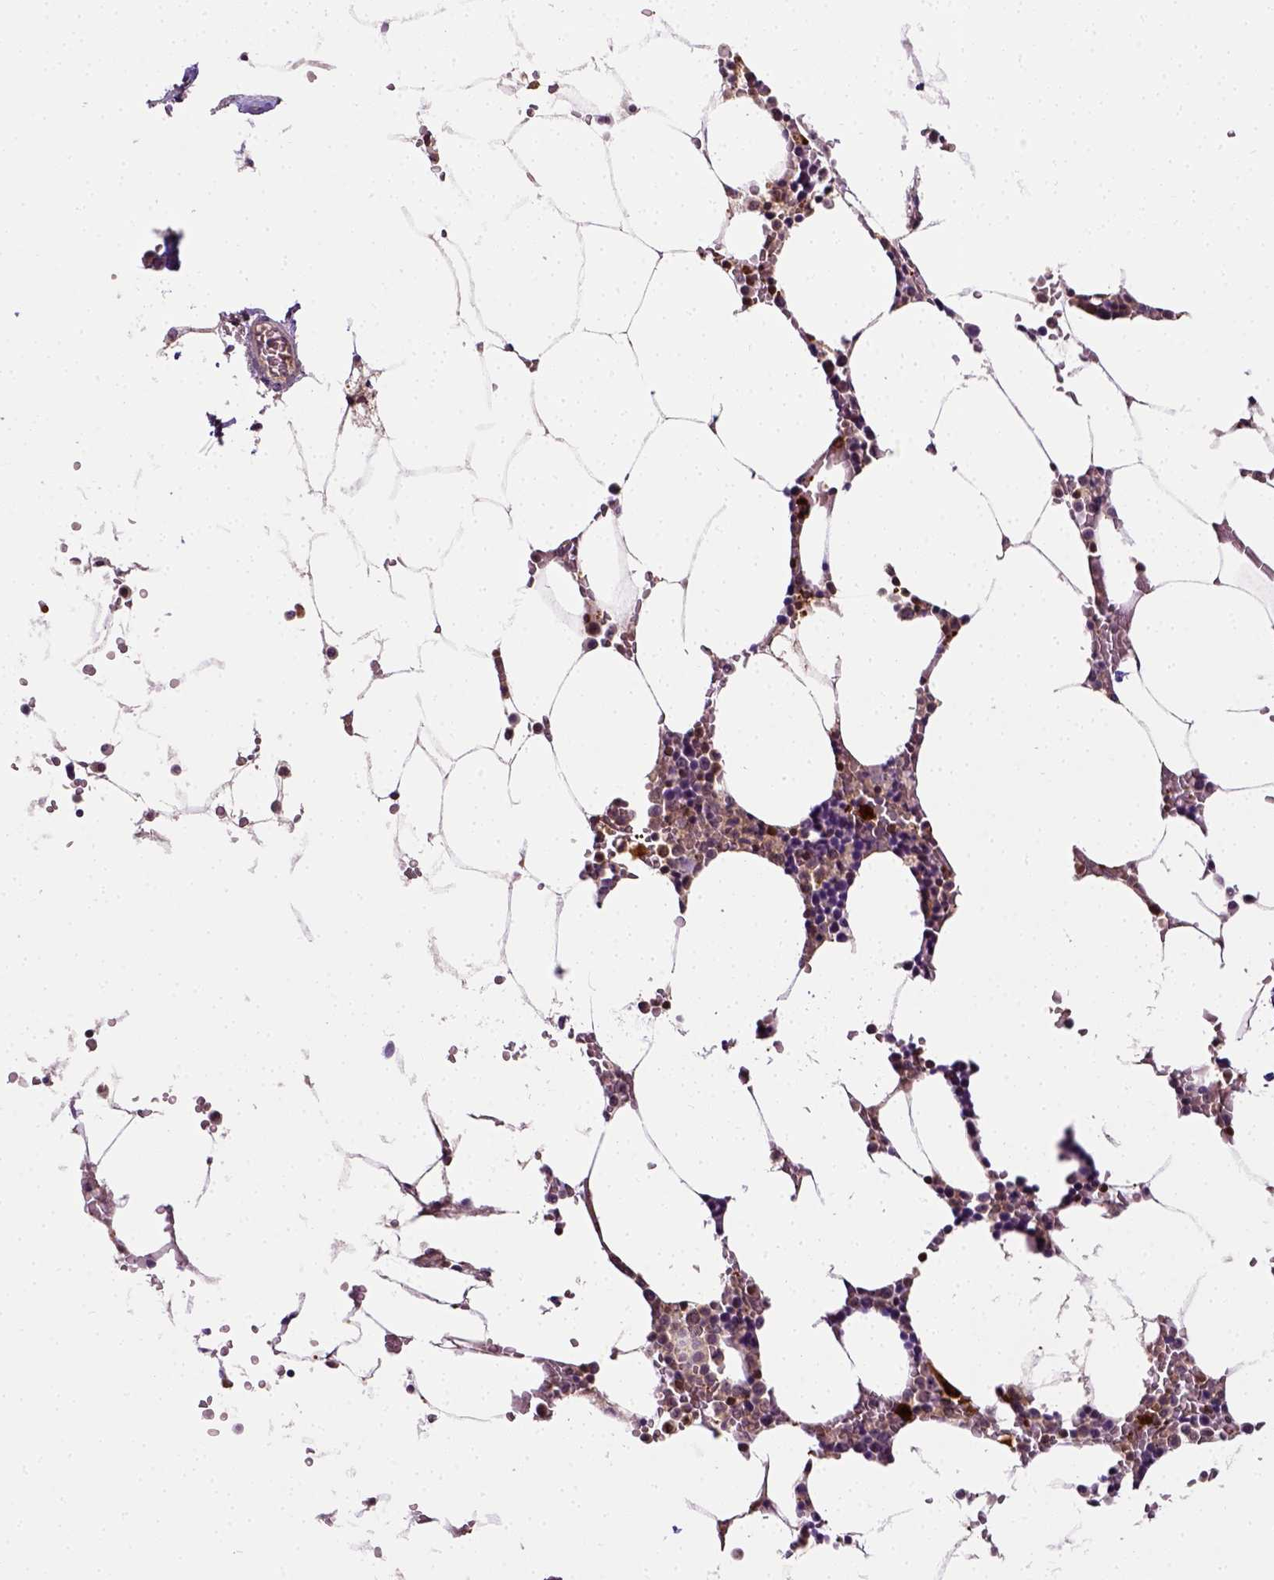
{"staining": {"intensity": "strong", "quantity": "<25%", "location": "cytoplasmic/membranous"}, "tissue": "bone marrow", "cell_type": "Hematopoietic cells", "image_type": "normal", "snomed": [{"axis": "morphology", "description": "Normal tissue, NOS"}, {"axis": "topography", "description": "Bone marrow"}], "caption": "Immunohistochemical staining of unremarkable human bone marrow displays strong cytoplasmic/membranous protein positivity in about <25% of hematopoietic cells.", "gene": "MATK", "patient": {"sex": "female", "age": 52}}